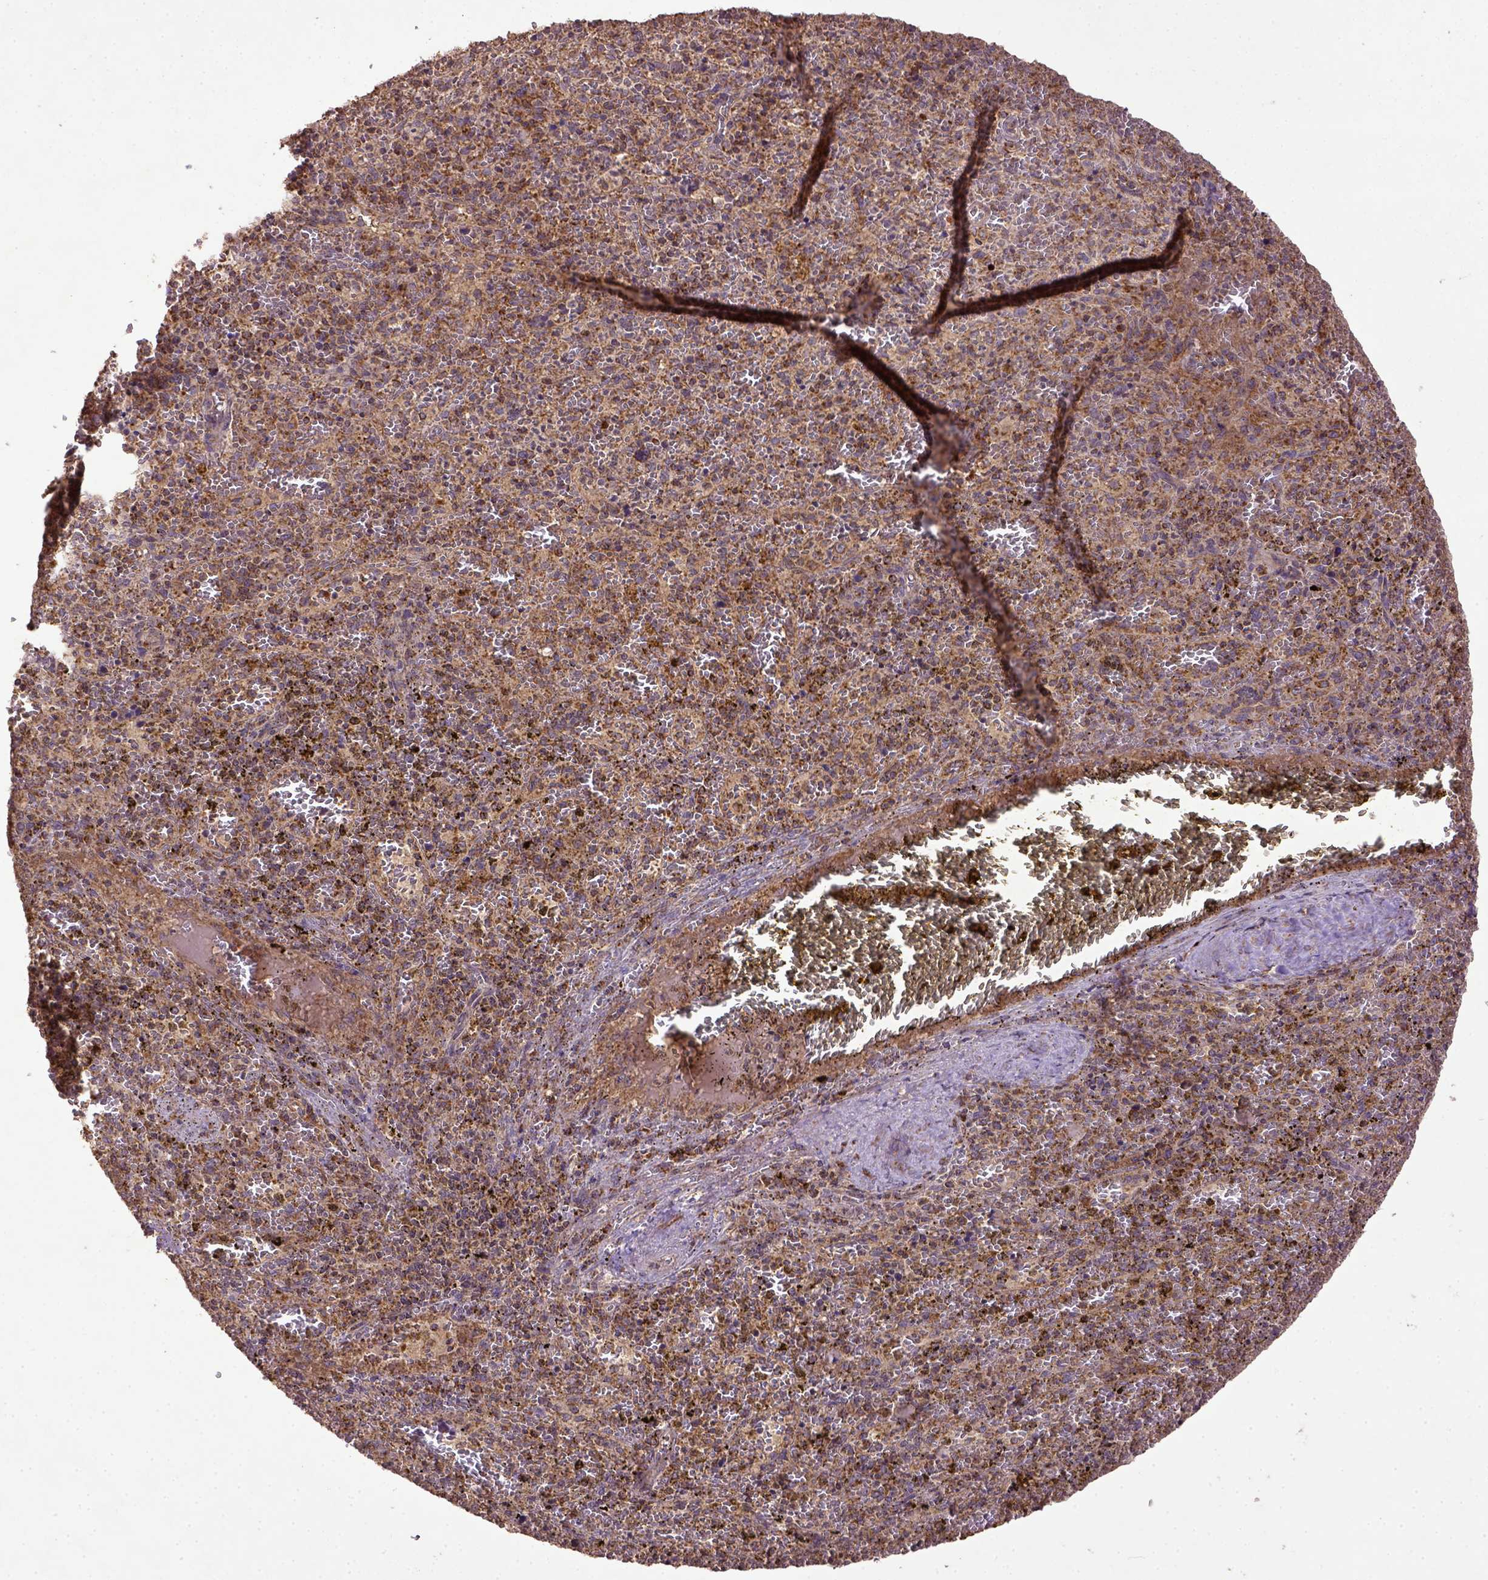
{"staining": {"intensity": "moderate", "quantity": ">75%", "location": "cytoplasmic/membranous"}, "tissue": "spleen", "cell_type": "Cells in red pulp", "image_type": "normal", "snomed": [{"axis": "morphology", "description": "Normal tissue, NOS"}, {"axis": "topography", "description": "Spleen"}], "caption": "Protein expression analysis of benign human spleen reveals moderate cytoplasmic/membranous expression in approximately >75% of cells in red pulp.", "gene": "MT", "patient": {"sex": "female", "age": 50}}